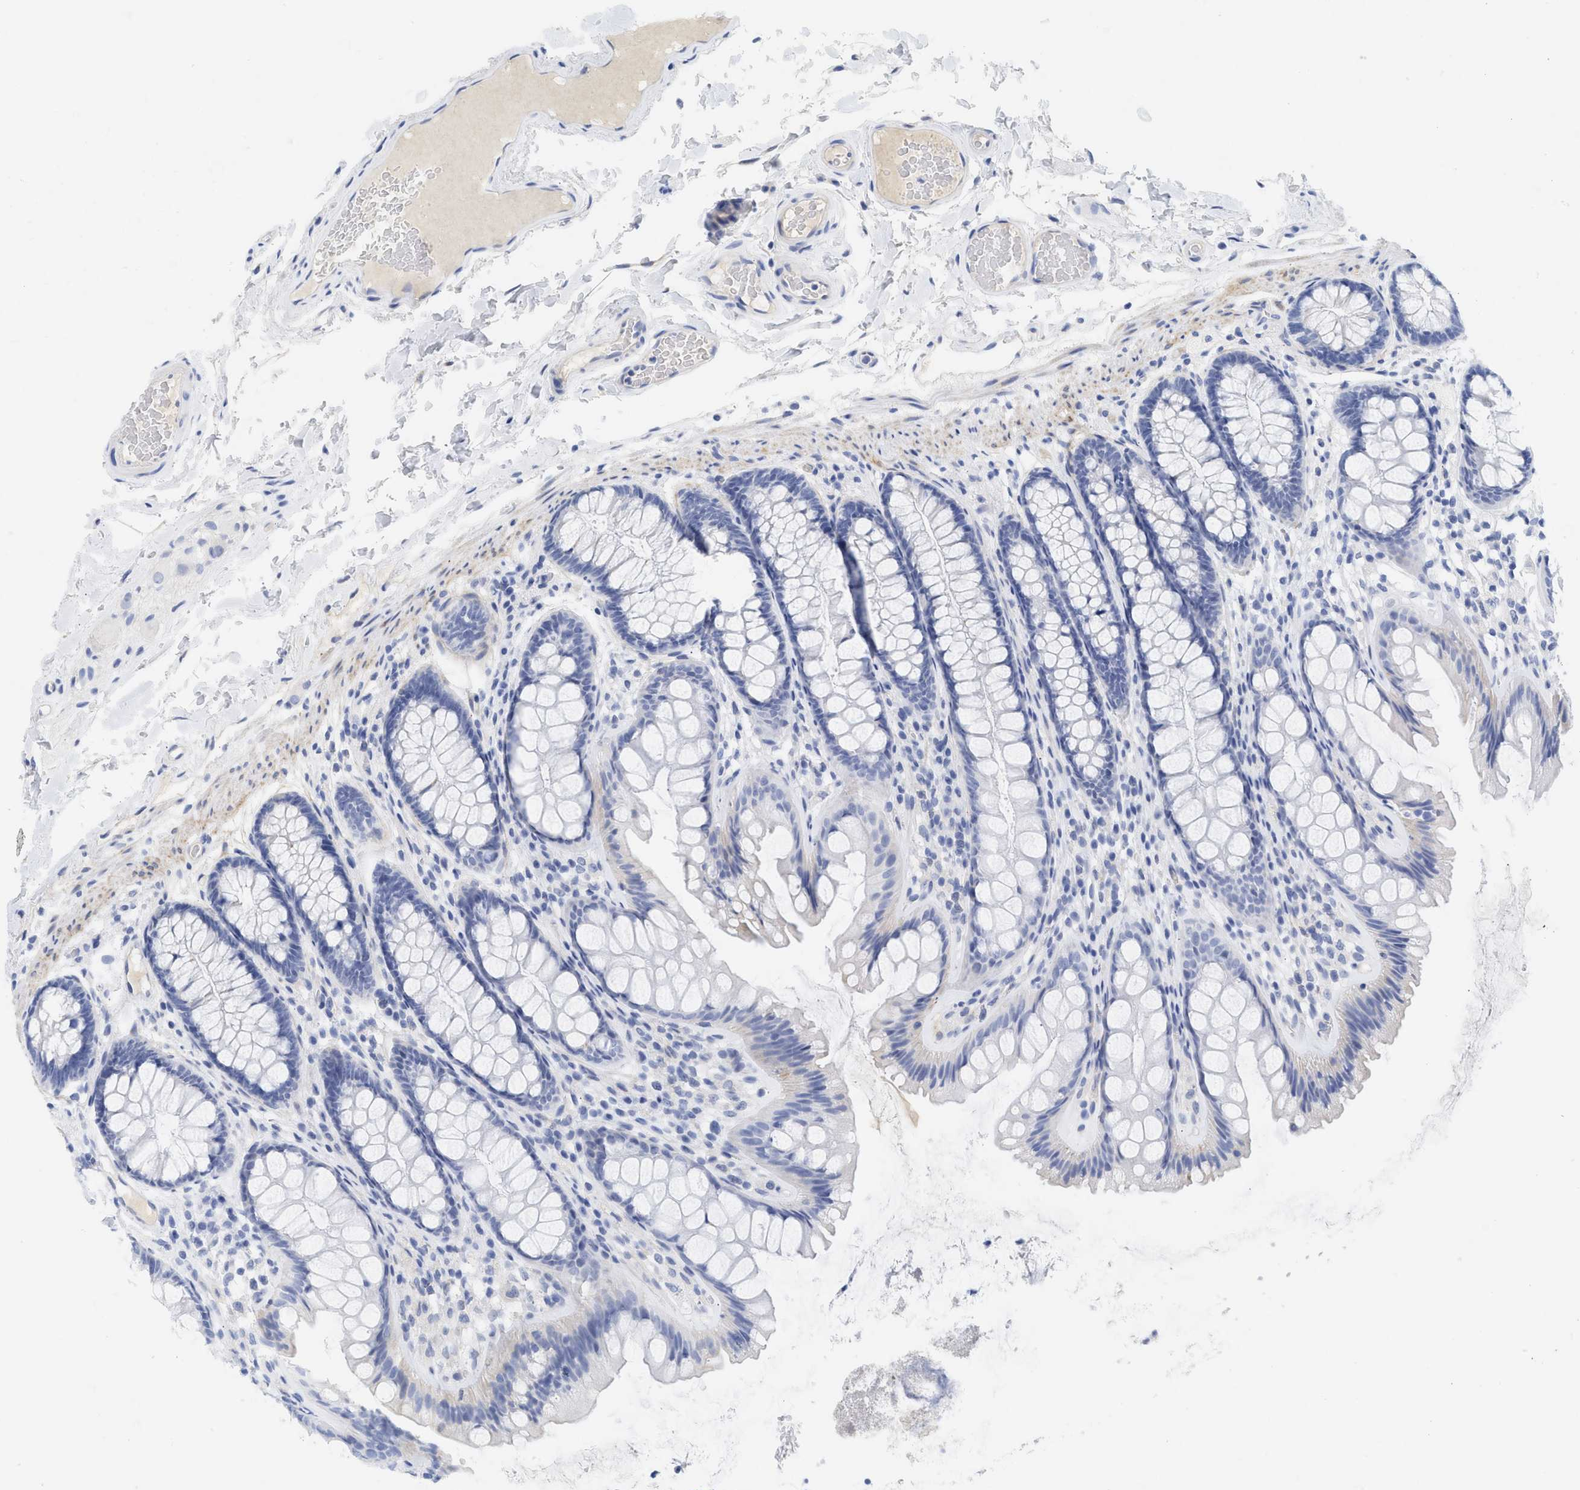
{"staining": {"intensity": "negative", "quantity": "none", "location": "none"}, "tissue": "colon", "cell_type": "Endothelial cells", "image_type": "normal", "snomed": [{"axis": "morphology", "description": "Normal tissue, NOS"}, {"axis": "topography", "description": "Colon"}], "caption": "Image shows no protein expression in endothelial cells of benign colon. (DAB immunohistochemistry, high magnification).", "gene": "SPATA3", "patient": {"sex": "female", "age": 56}}